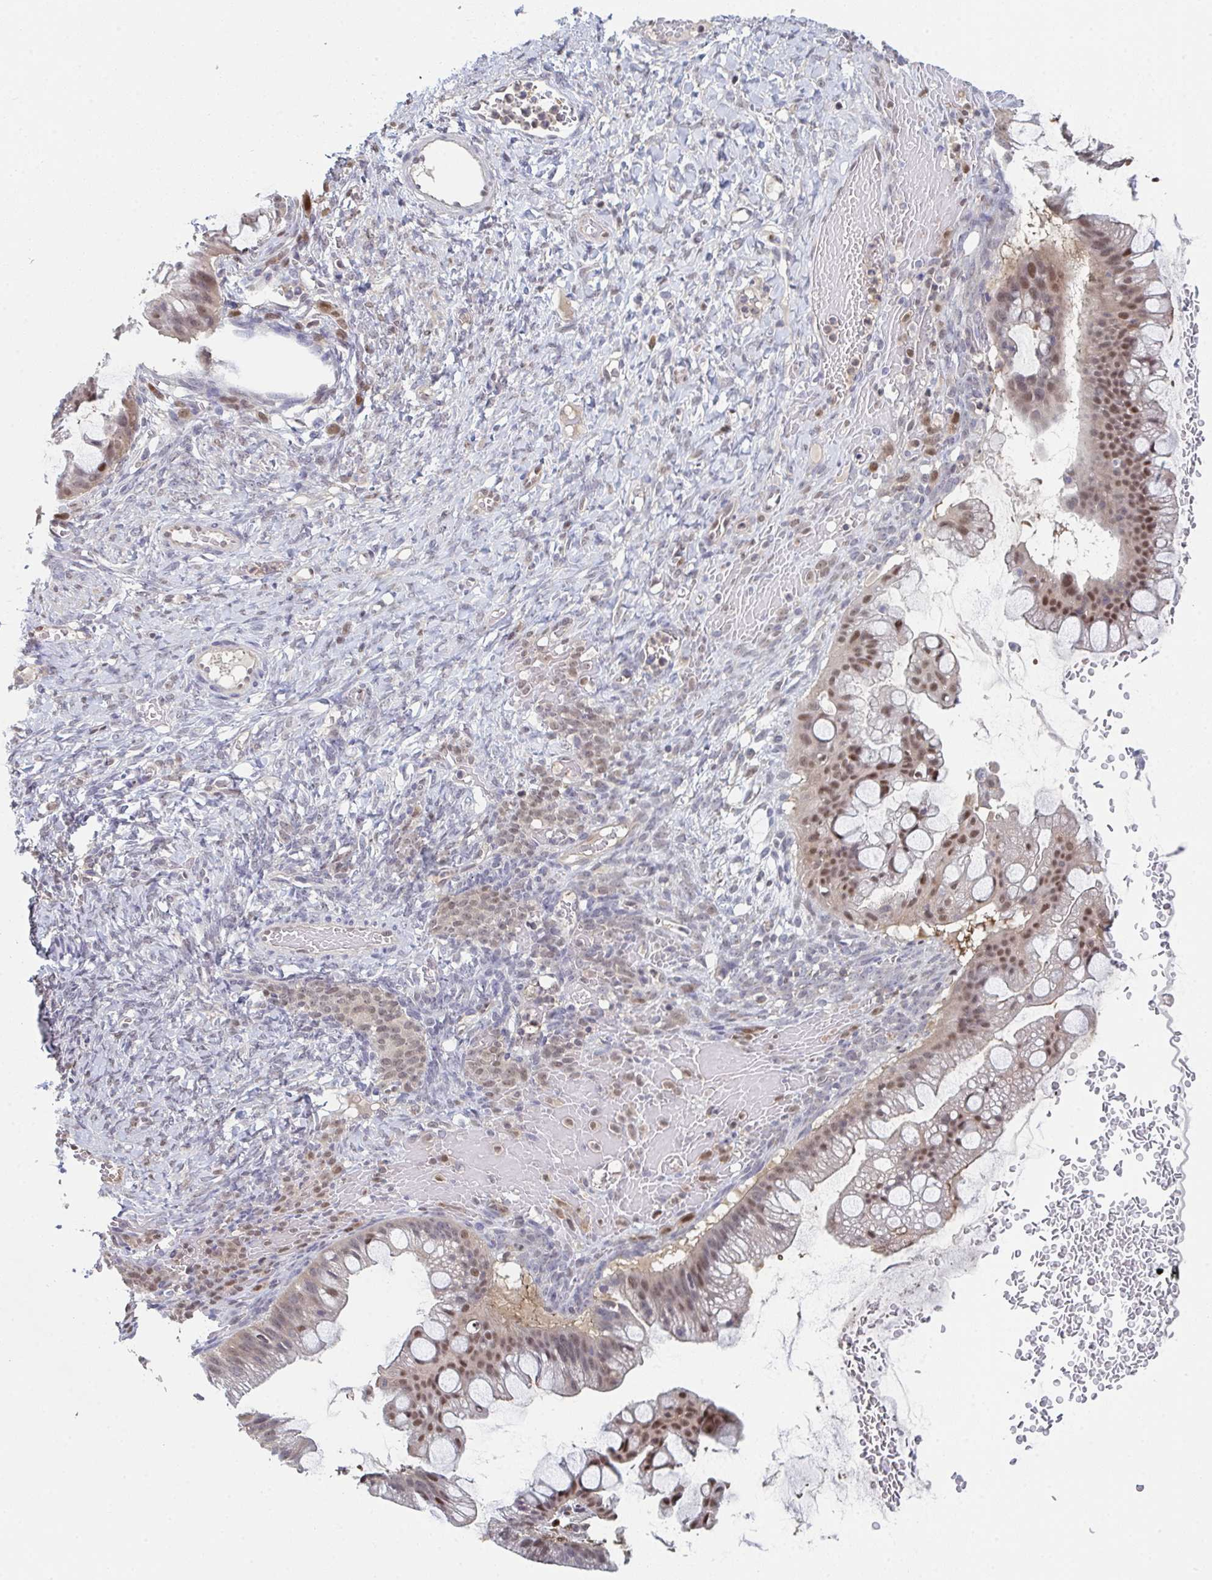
{"staining": {"intensity": "moderate", "quantity": ">75%", "location": "nuclear"}, "tissue": "ovarian cancer", "cell_type": "Tumor cells", "image_type": "cancer", "snomed": [{"axis": "morphology", "description": "Cystadenocarcinoma, mucinous, NOS"}, {"axis": "topography", "description": "Ovary"}], "caption": "Human ovarian cancer (mucinous cystadenocarcinoma) stained for a protein (brown) exhibits moderate nuclear positive staining in approximately >75% of tumor cells.", "gene": "ACD", "patient": {"sex": "female", "age": 73}}